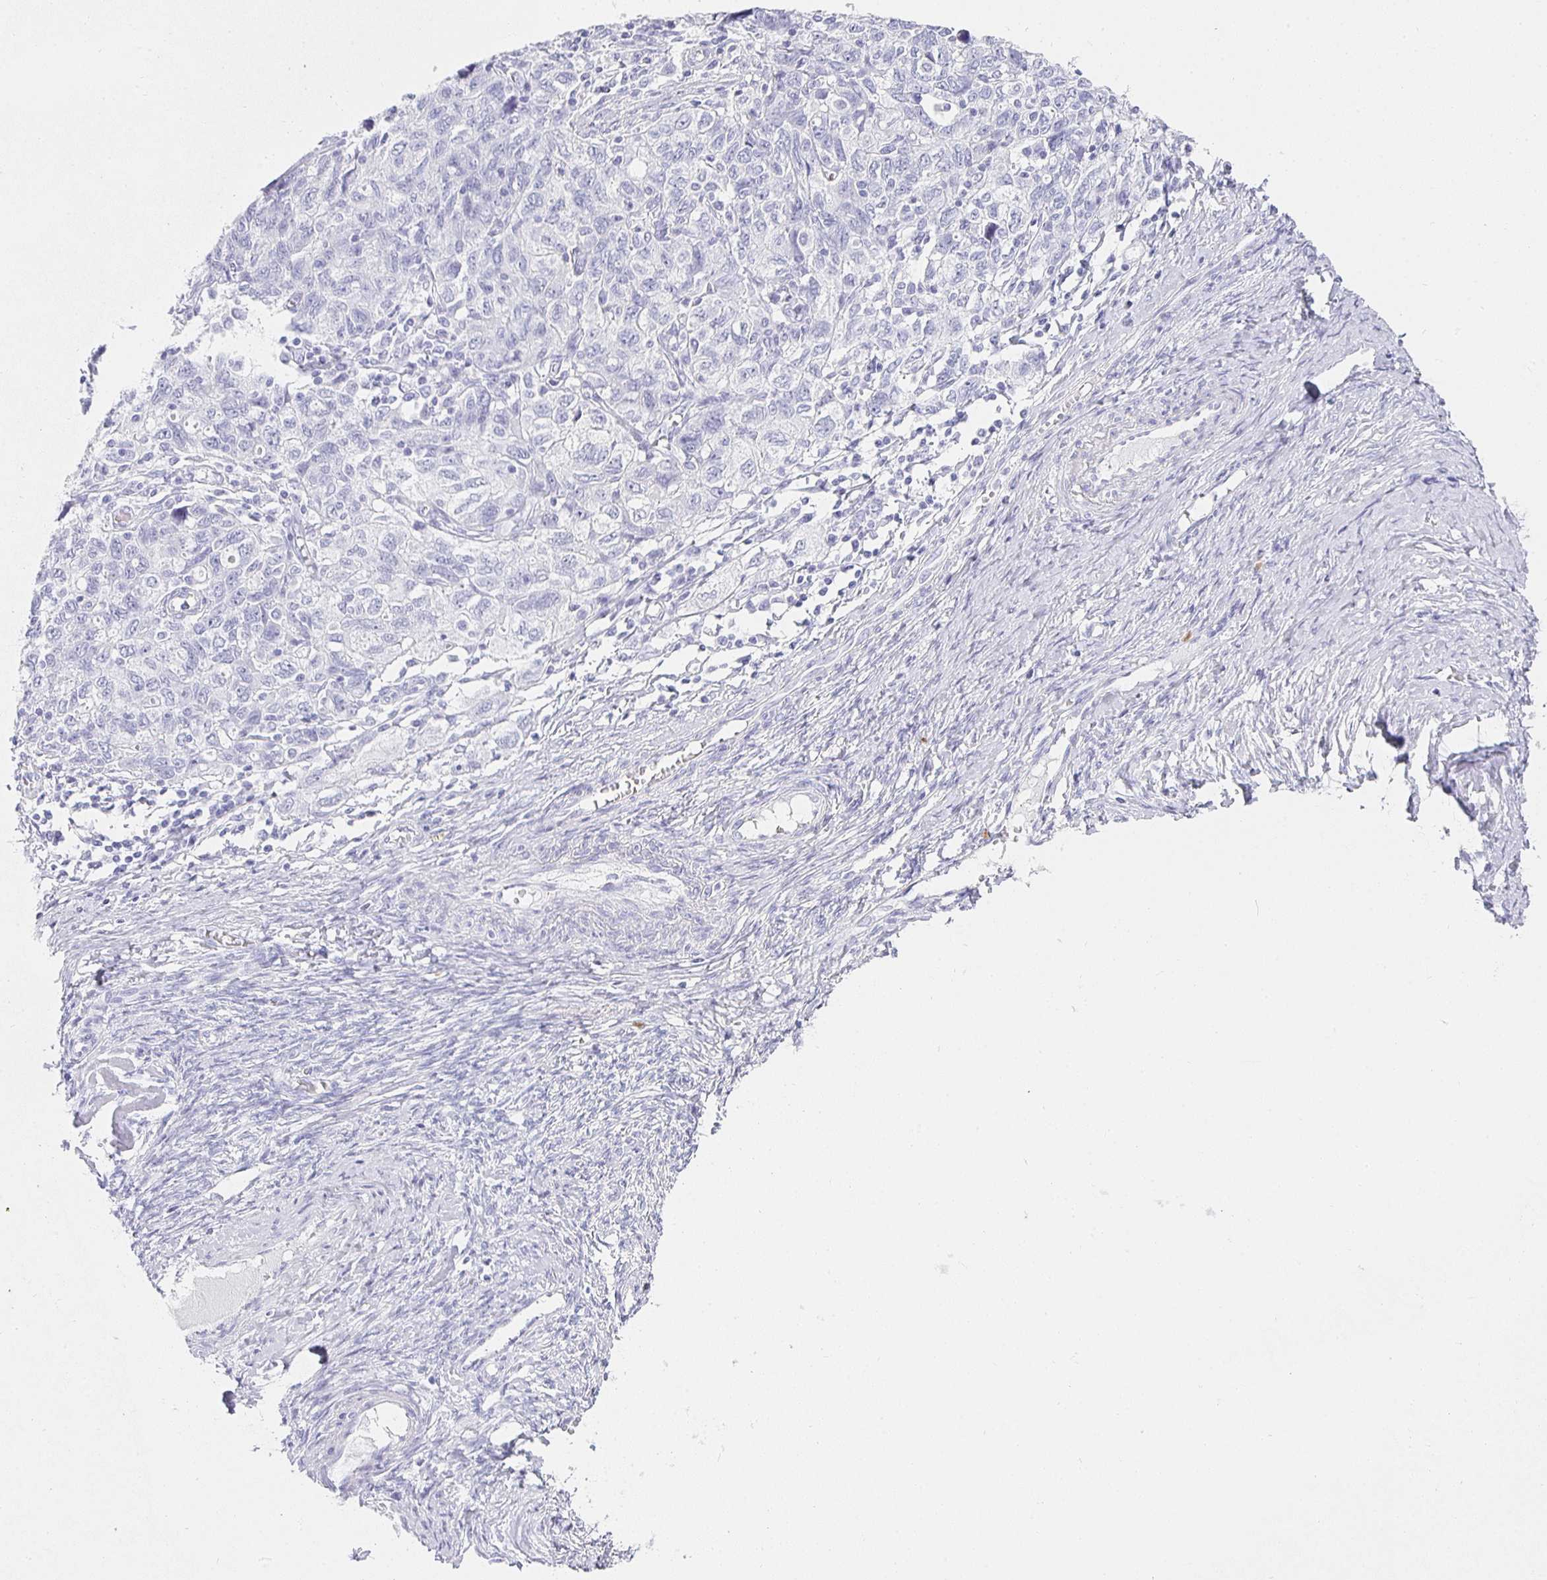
{"staining": {"intensity": "negative", "quantity": "none", "location": "none"}, "tissue": "ovarian cancer", "cell_type": "Tumor cells", "image_type": "cancer", "snomed": [{"axis": "morphology", "description": "Carcinoma, NOS"}, {"axis": "morphology", "description": "Cystadenocarcinoma, serous, NOS"}, {"axis": "topography", "description": "Ovary"}], "caption": "Human ovarian cancer stained for a protein using immunohistochemistry (IHC) shows no staining in tumor cells.", "gene": "TPSD1", "patient": {"sex": "female", "age": 69}}